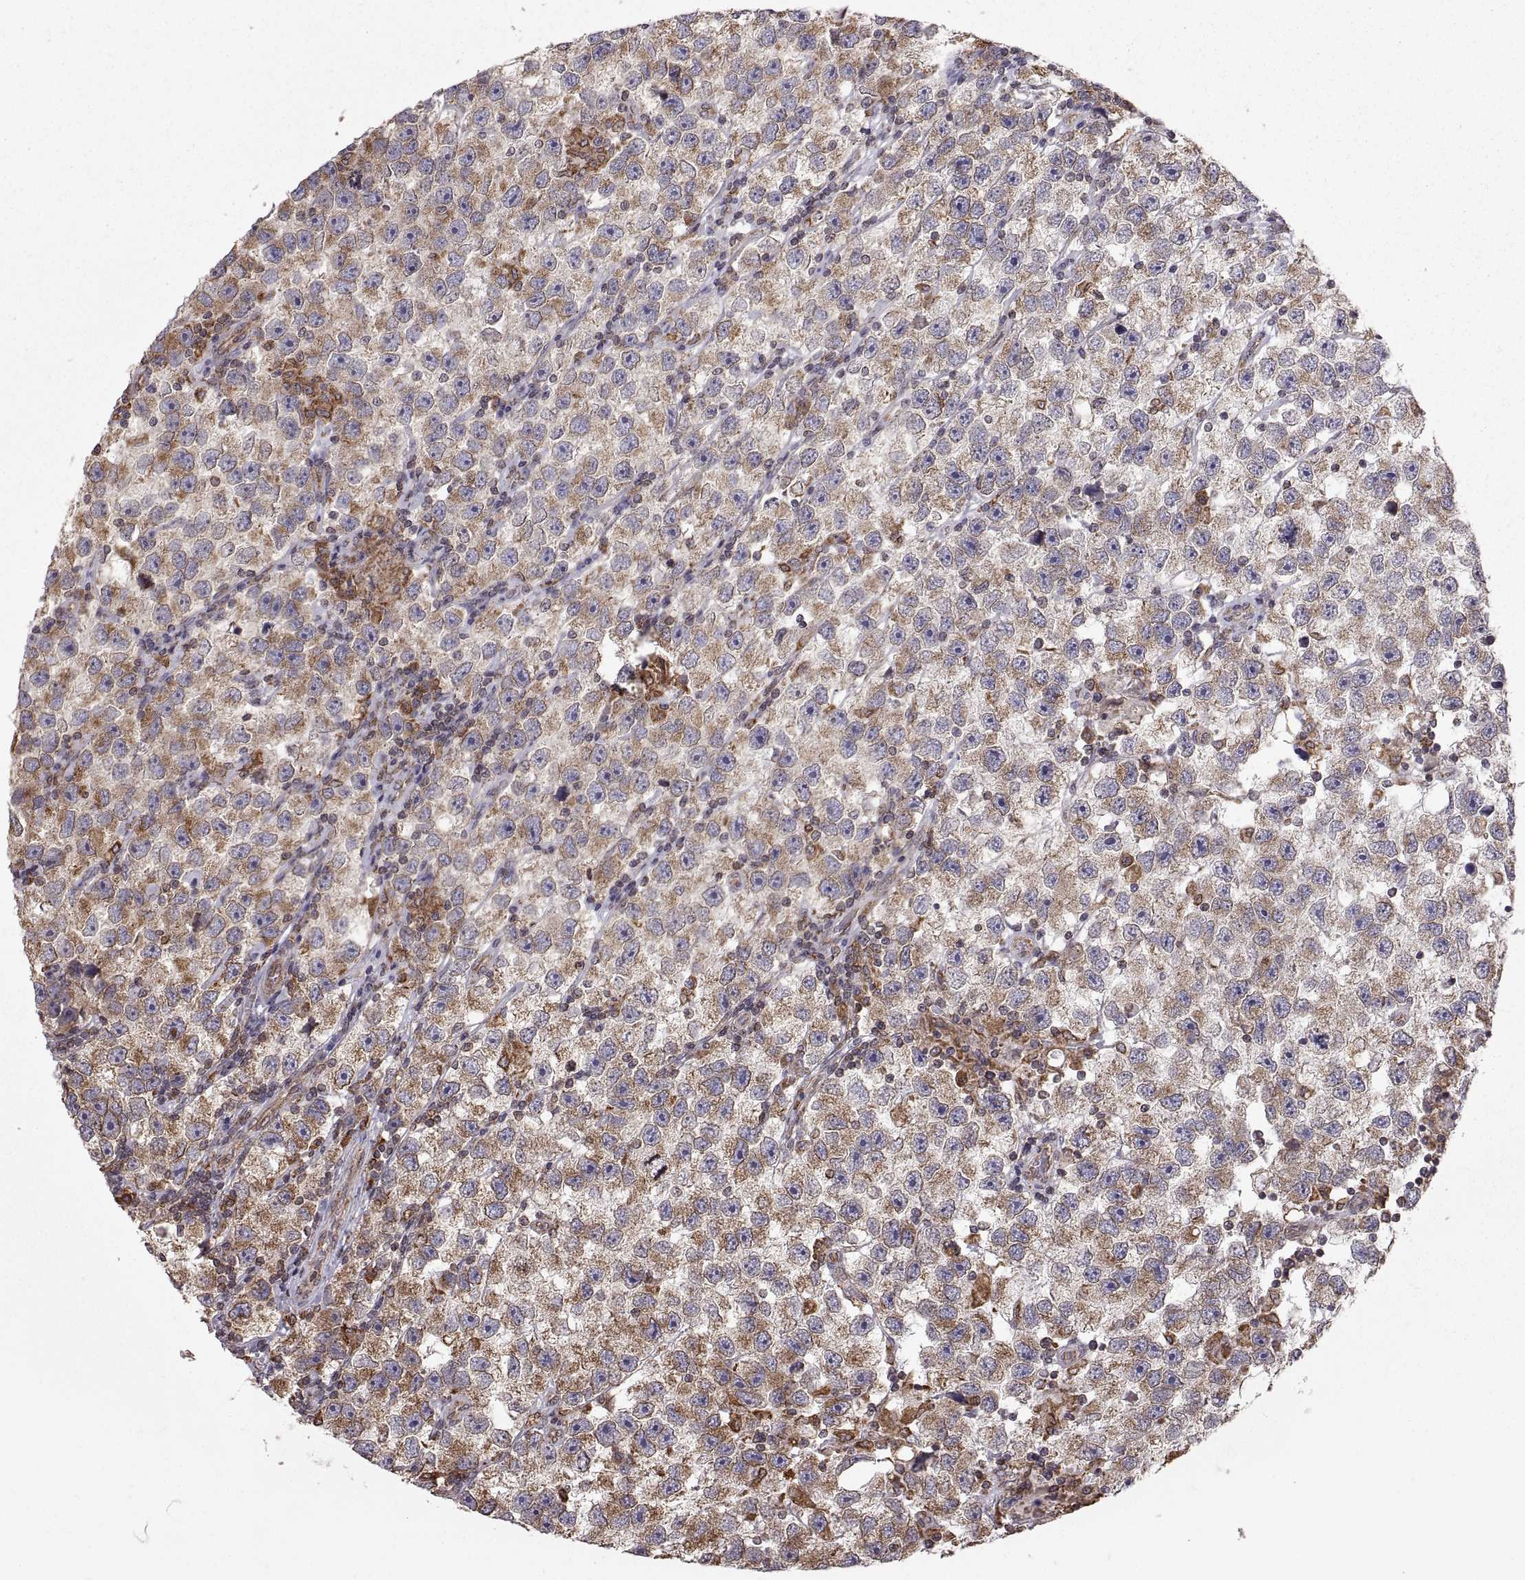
{"staining": {"intensity": "moderate", "quantity": "<25%", "location": "cytoplasmic/membranous"}, "tissue": "testis cancer", "cell_type": "Tumor cells", "image_type": "cancer", "snomed": [{"axis": "morphology", "description": "Seminoma, NOS"}, {"axis": "topography", "description": "Testis"}], "caption": "A high-resolution micrograph shows immunohistochemistry staining of seminoma (testis), which reveals moderate cytoplasmic/membranous positivity in approximately <25% of tumor cells.", "gene": "PDIA3", "patient": {"sex": "male", "age": 26}}